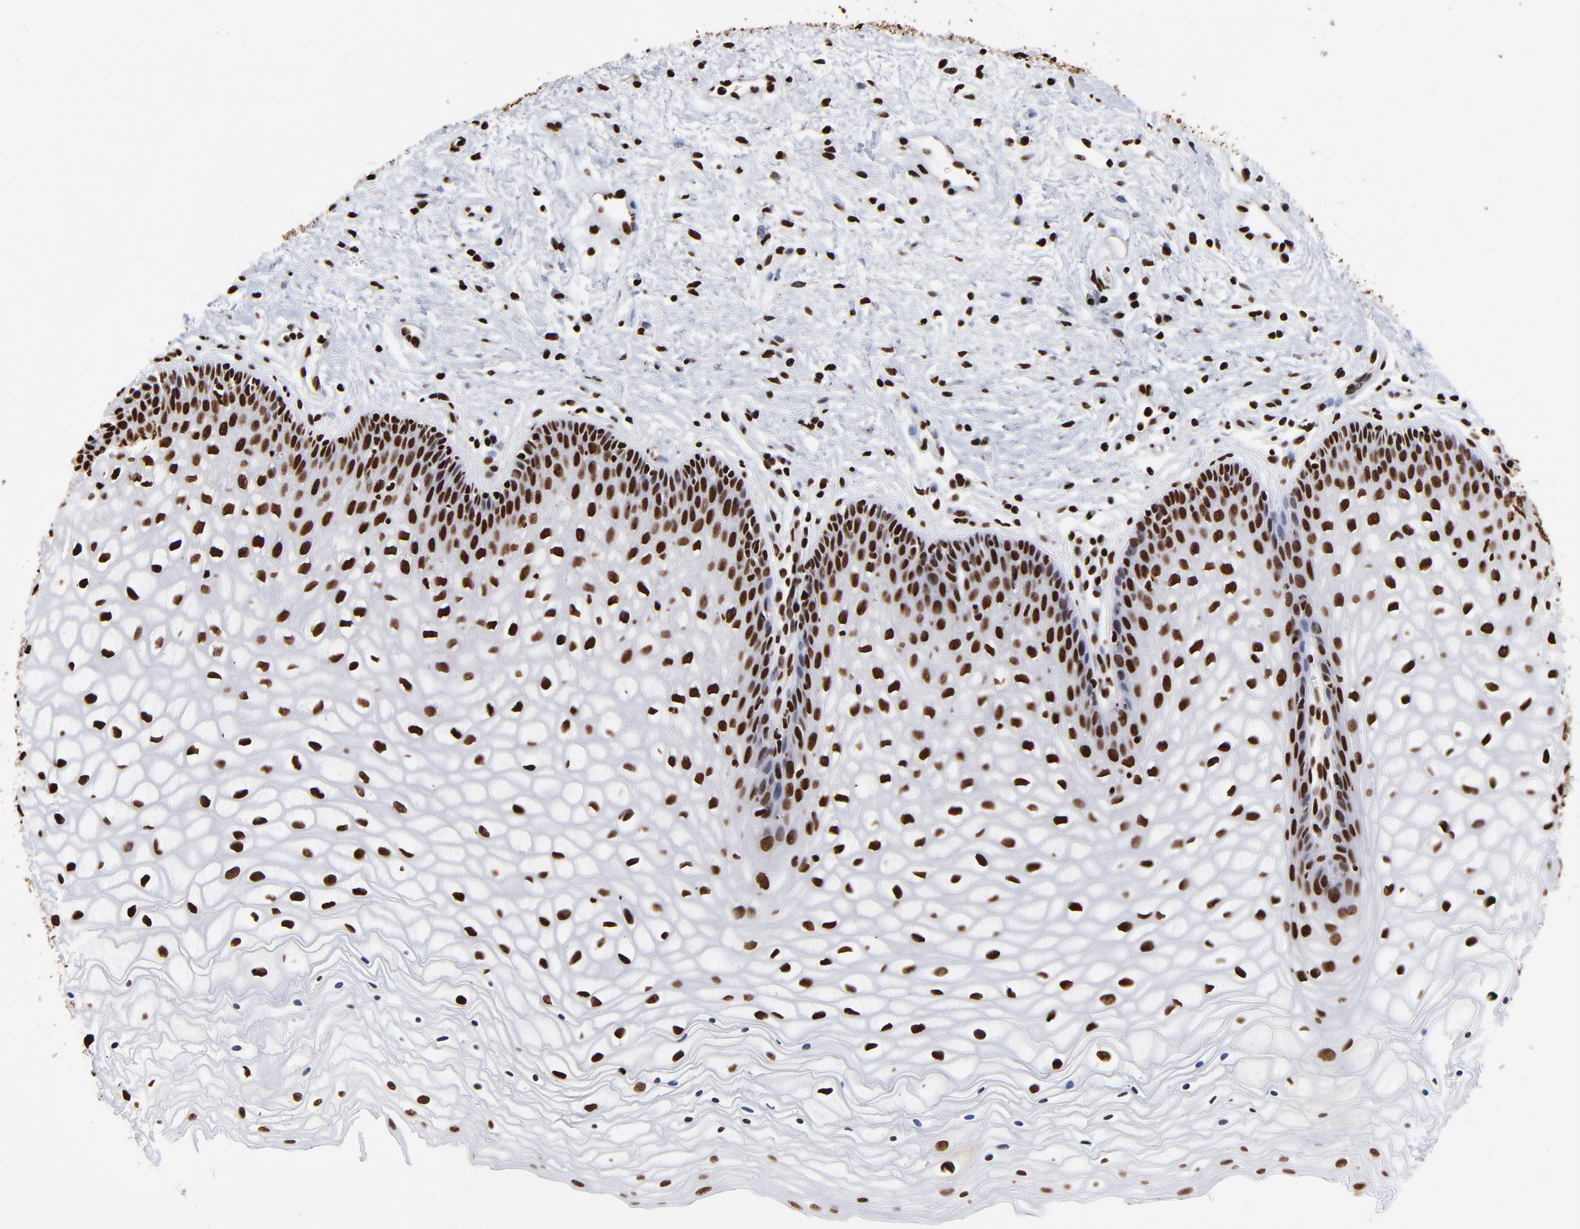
{"staining": {"intensity": "strong", "quantity": ">75%", "location": "nuclear"}, "tissue": "vagina", "cell_type": "Squamous epithelial cells", "image_type": "normal", "snomed": [{"axis": "morphology", "description": "Normal tissue, NOS"}, {"axis": "topography", "description": "Vagina"}], "caption": "An immunohistochemistry (IHC) micrograph of normal tissue is shown. Protein staining in brown shows strong nuclear positivity in vagina within squamous epithelial cells.", "gene": "ZNF544", "patient": {"sex": "female", "age": 34}}